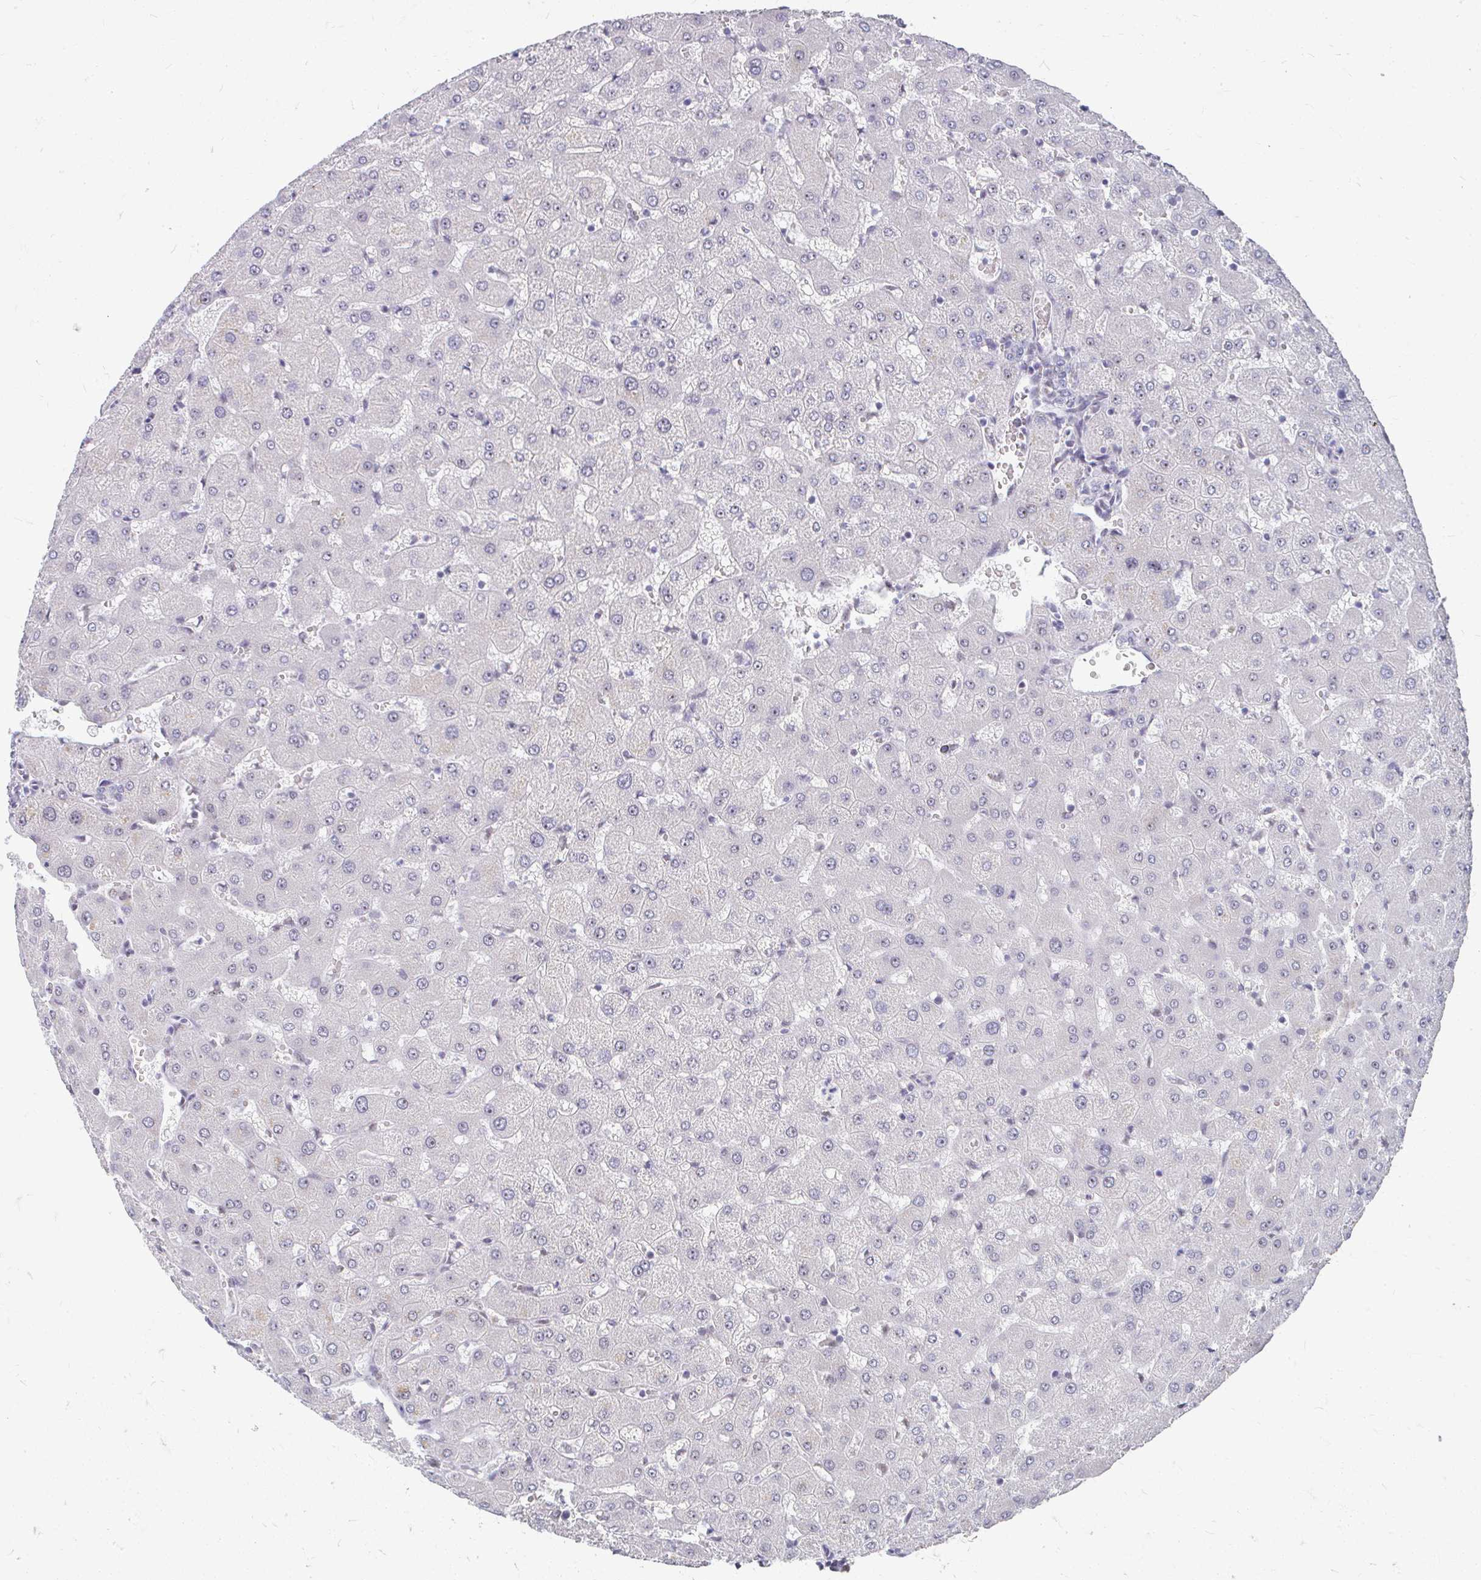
{"staining": {"intensity": "negative", "quantity": "none", "location": "none"}, "tissue": "liver", "cell_type": "Cholangiocytes", "image_type": "normal", "snomed": [{"axis": "morphology", "description": "Normal tissue, NOS"}, {"axis": "topography", "description": "Liver"}], "caption": "Immunohistochemical staining of unremarkable human liver exhibits no significant expression in cholangiocytes.", "gene": "GTF2H1", "patient": {"sex": "female", "age": 63}}